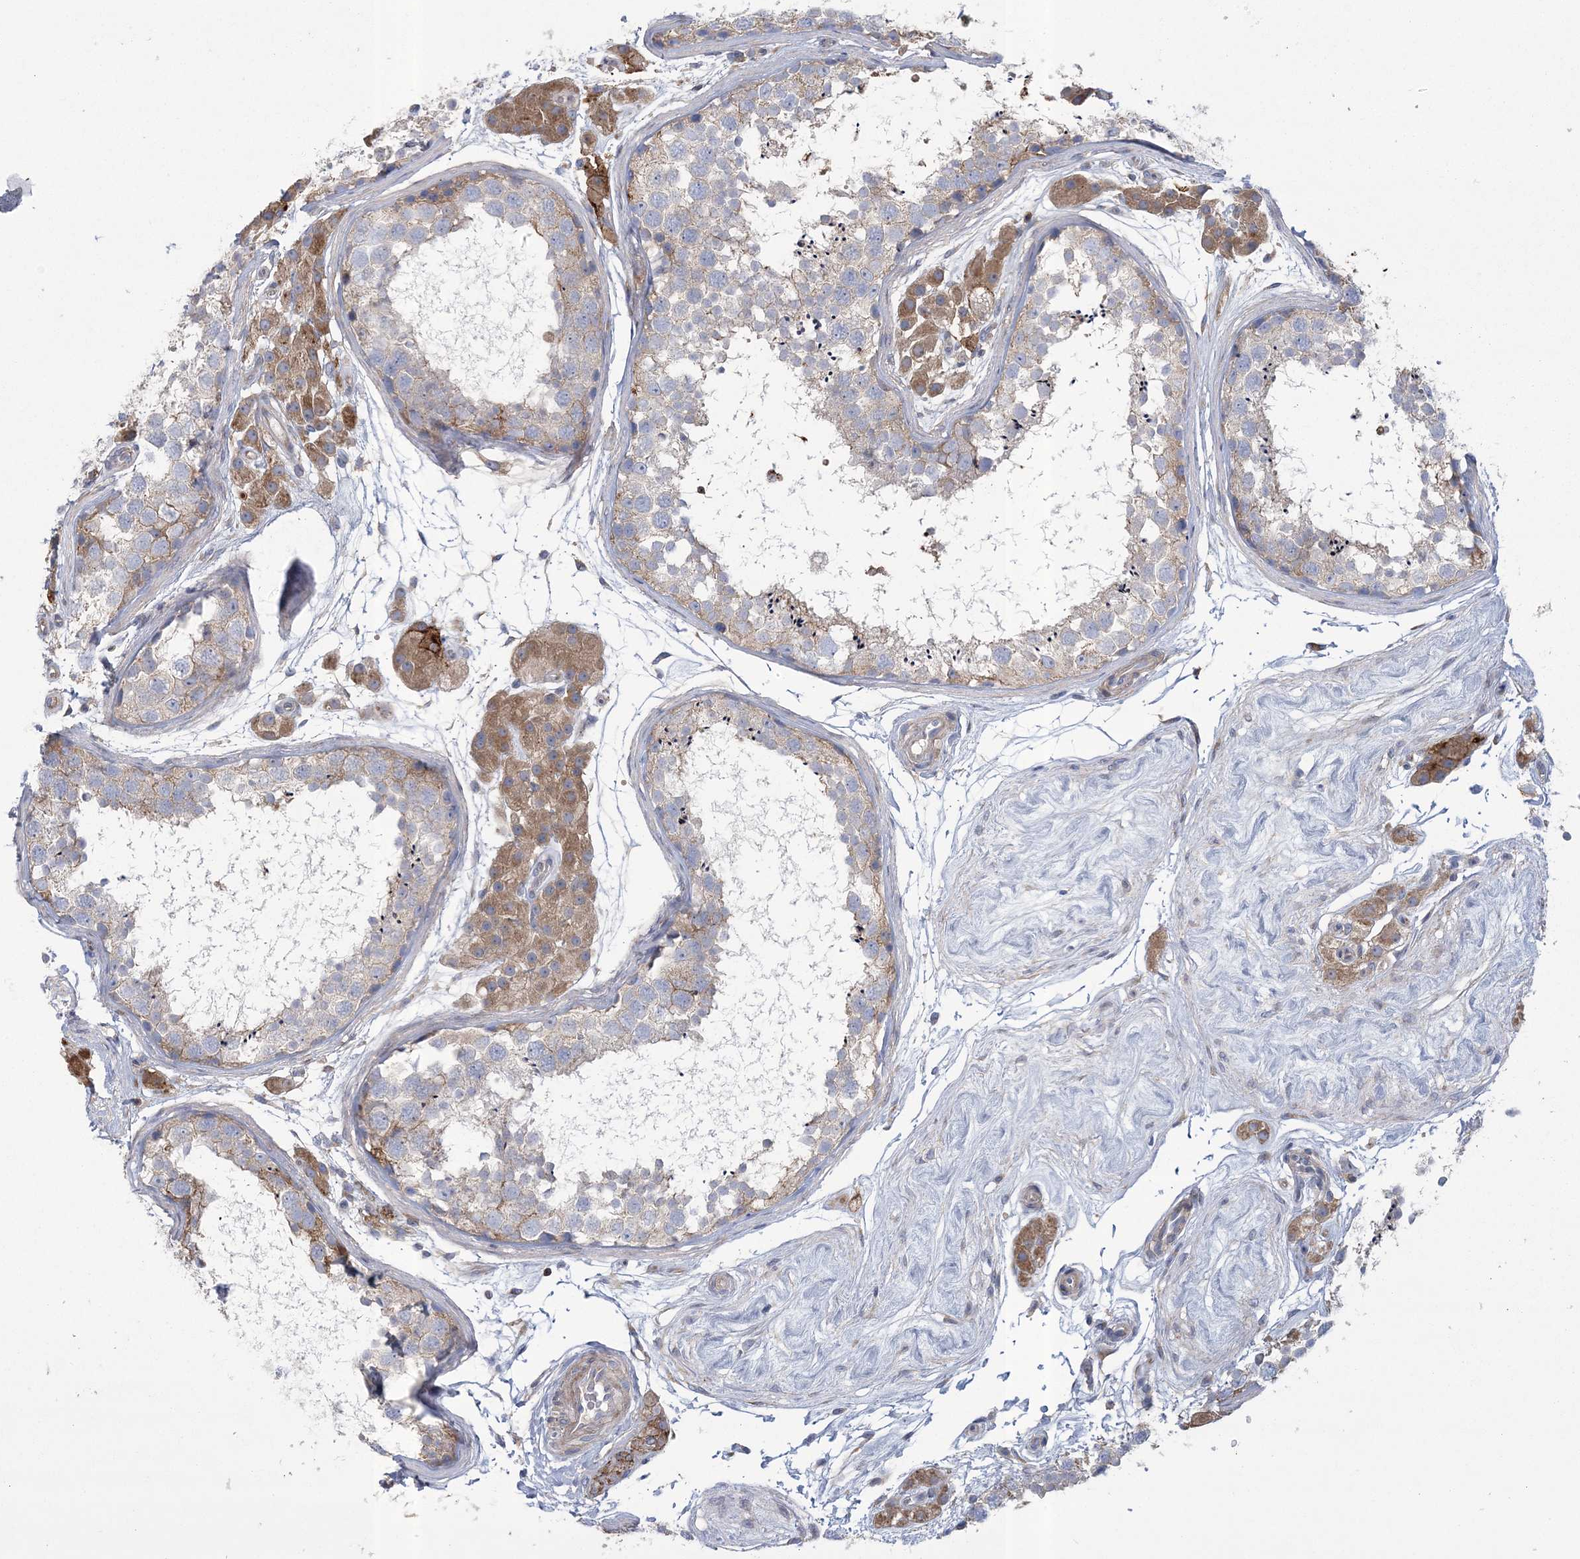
{"staining": {"intensity": "moderate", "quantity": "25%-75%", "location": "cytoplasmic/membranous"}, "tissue": "testis", "cell_type": "Cells in seminiferous ducts", "image_type": "normal", "snomed": [{"axis": "morphology", "description": "Normal tissue, NOS"}, {"axis": "topography", "description": "Testis"}], "caption": "Protein expression analysis of benign human testis reveals moderate cytoplasmic/membranous positivity in about 25%-75% of cells in seminiferous ducts. Using DAB (3,3'-diaminobenzidine) (brown) and hematoxylin (blue) stains, captured at high magnification using brightfield microscopy.", "gene": "ARSJ", "patient": {"sex": "male", "age": 56}}